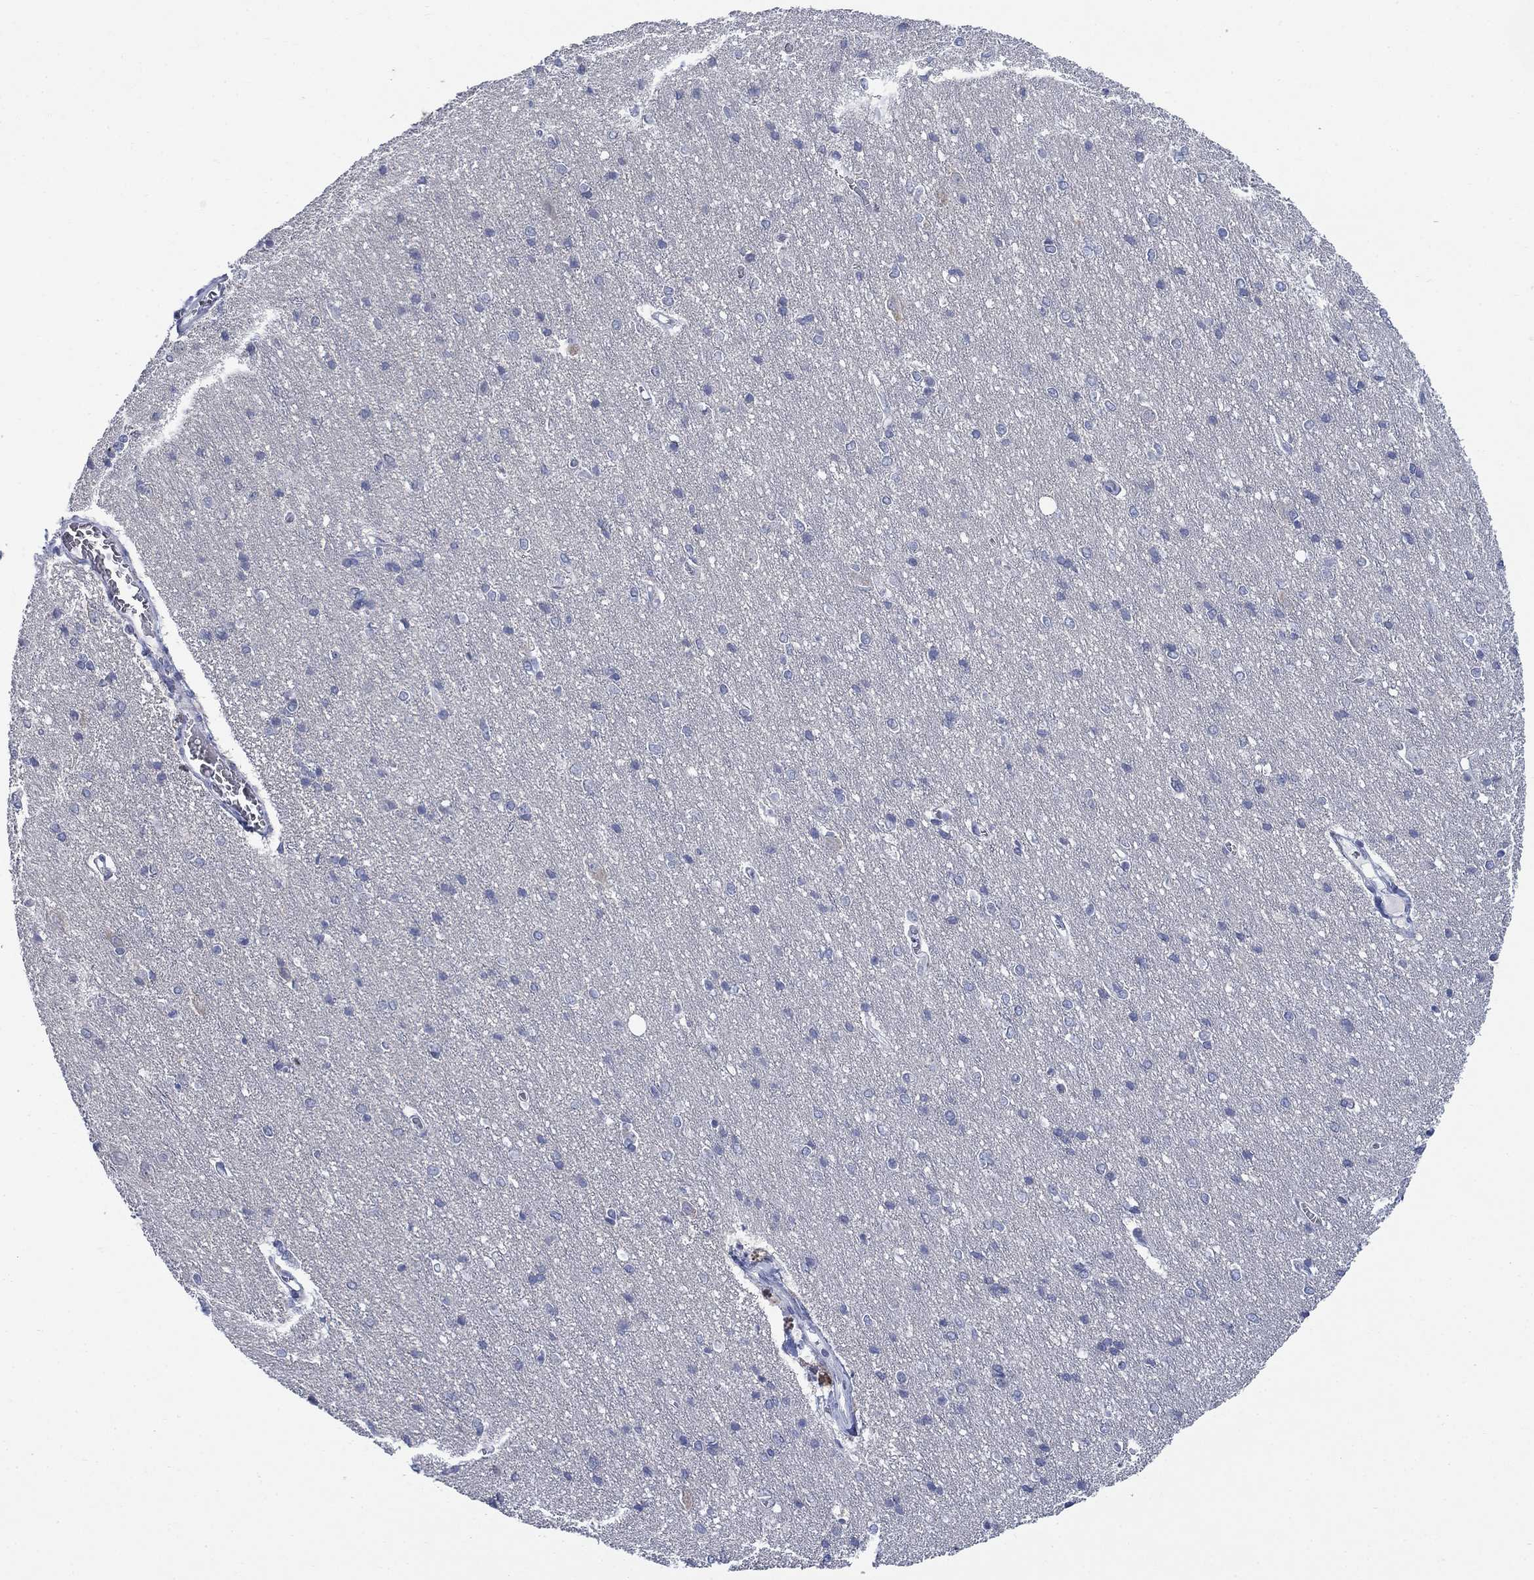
{"staining": {"intensity": "negative", "quantity": "none", "location": "none"}, "tissue": "cerebral cortex", "cell_type": "Endothelial cells", "image_type": "normal", "snomed": [{"axis": "morphology", "description": "Normal tissue, NOS"}, {"axis": "topography", "description": "Cerebral cortex"}], "caption": "Immunohistochemistry image of benign human cerebral cortex stained for a protein (brown), which displays no expression in endothelial cells.", "gene": "IGF2BP3", "patient": {"sex": "male", "age": 37}}